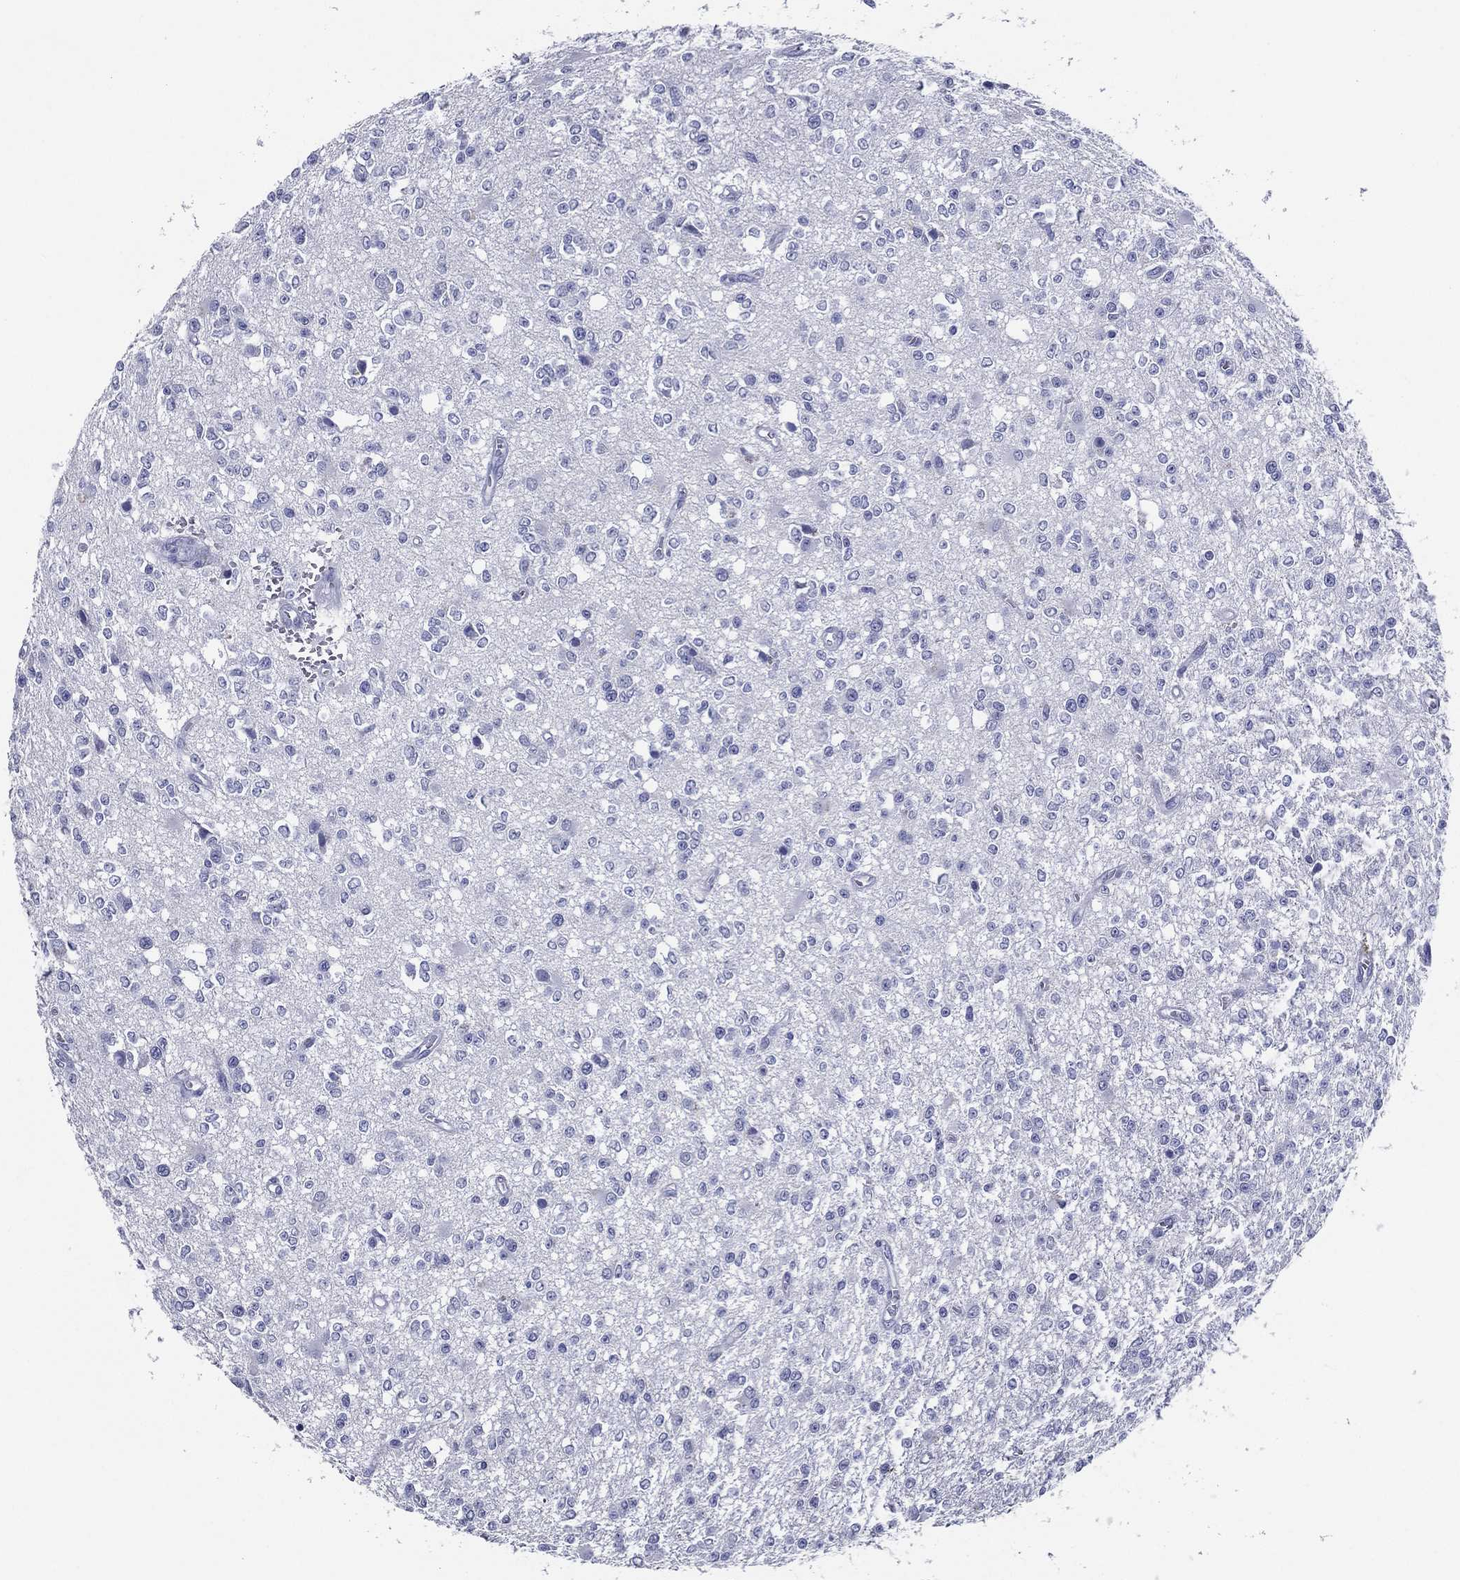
{"staining": {"intensity": "negative", "quantity": "none", "location": "none"}, "tissue": "glioma", "cell_type": "Tumor cells", "image_type": "cancer", "snomed": [{"axis": "morphology", "description": "Glioma, malignant, Low grade"}, {"axis": "topography", "description": "Brain"}], "caption": "Immunohistochemistry (IHC) photomicrograph of human glioma stained for a protein (brown), which displays no expression in tumor cells.", "gene": "TFAP2A", "patient": {"sex": "female", "age": 45}}